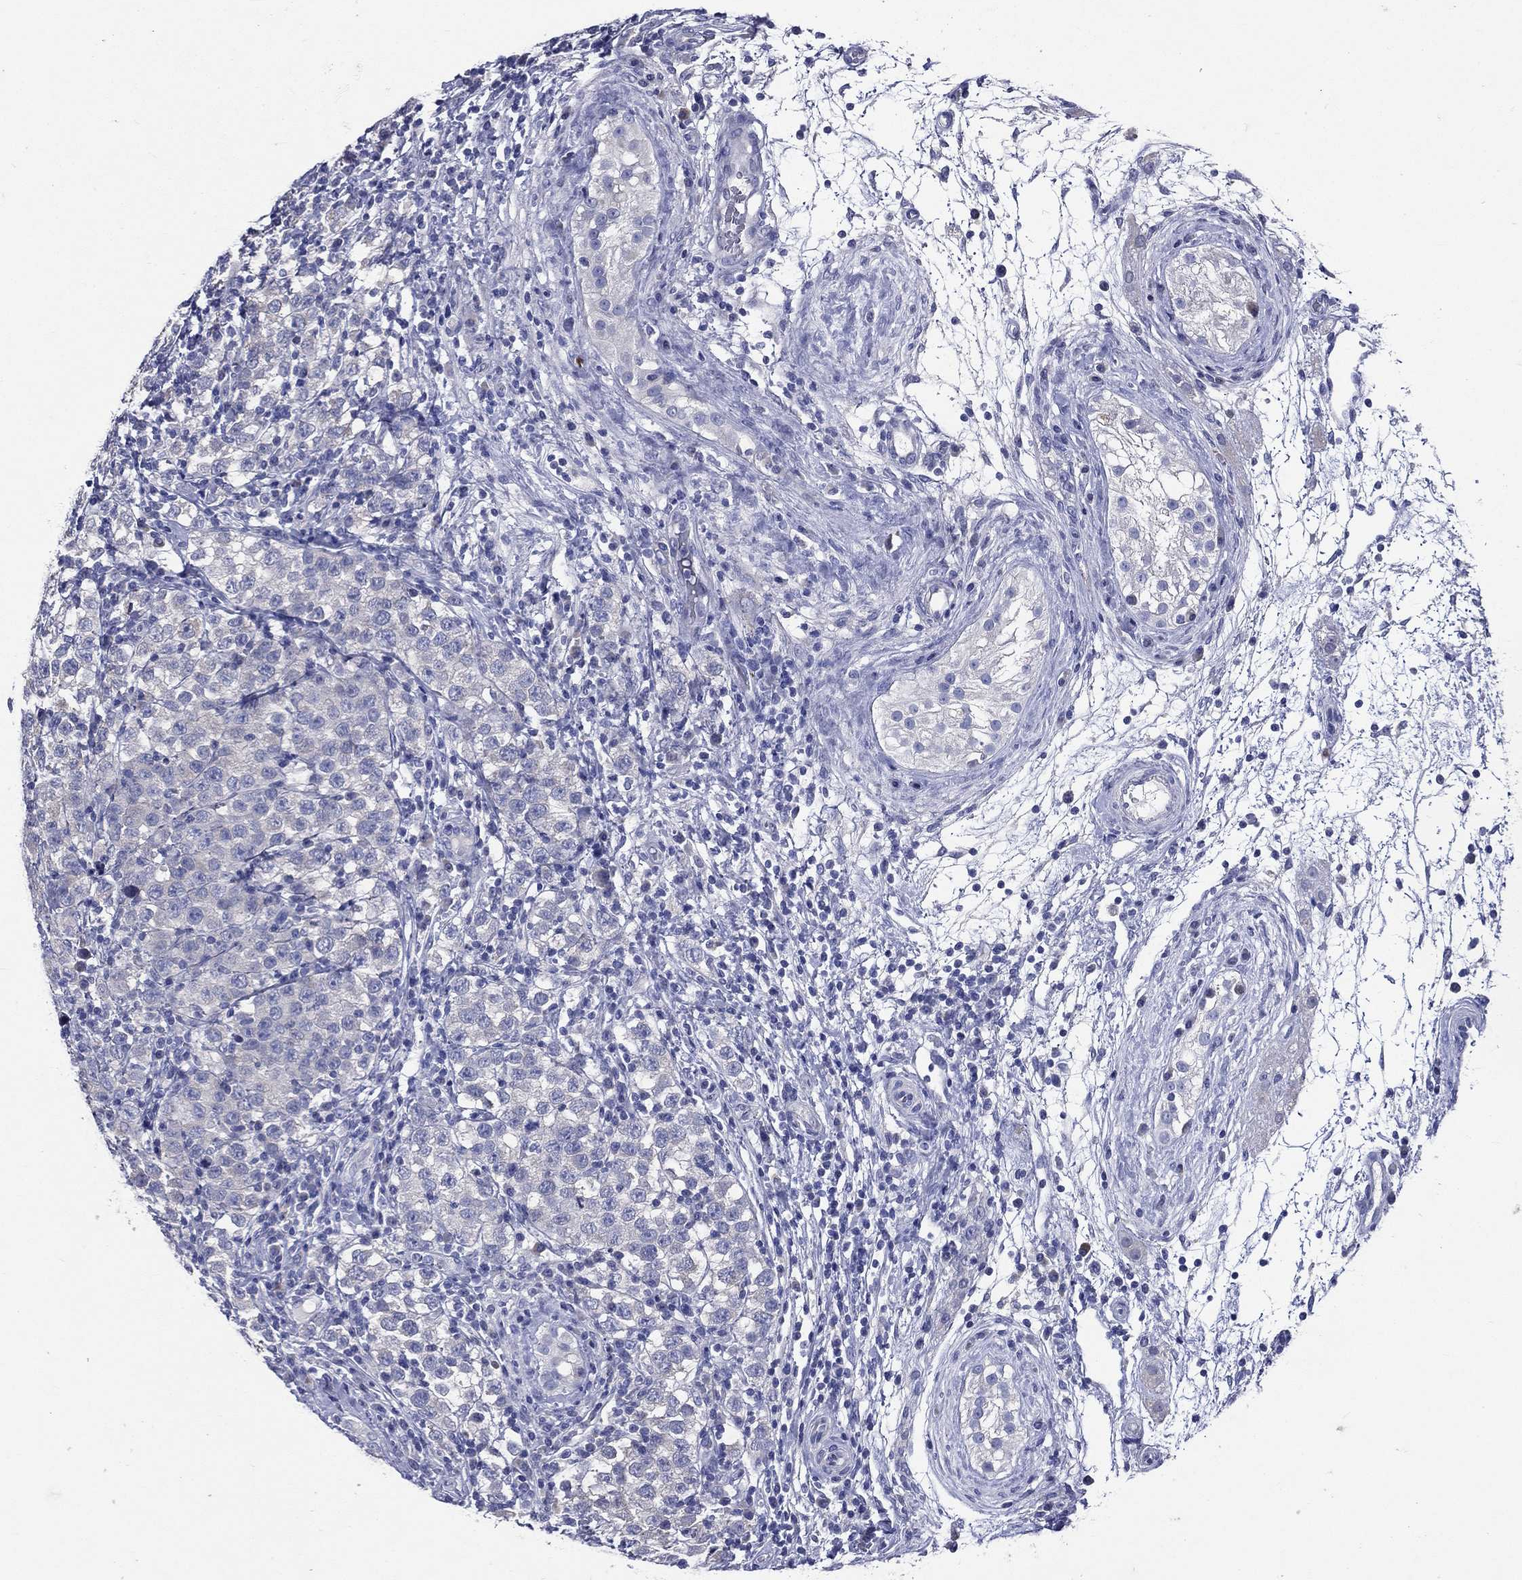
{"staining": {"intensity": "negative", "quantity": "none", "location": "none"}, "tissue": "testis cancer", "cell_type": "Tumor cells", "image_type": "cancer", "snomed": [{"axis": "morphology", "description": "Seminoma, NOS"}, {"axis": "topography", "description": "Testis"}], "caption": "DAB immunohistochemical staining of testis cancer exhibits no significant staining in tumor cells. Brightfield microscopy of IHC stained with DAB (3,3'-diaminobenzidine) (brown) and hematoxylin (blue), captured at high magnification.", "gene": "TGM1", "patient": {"sex": "male", "age": 34}}